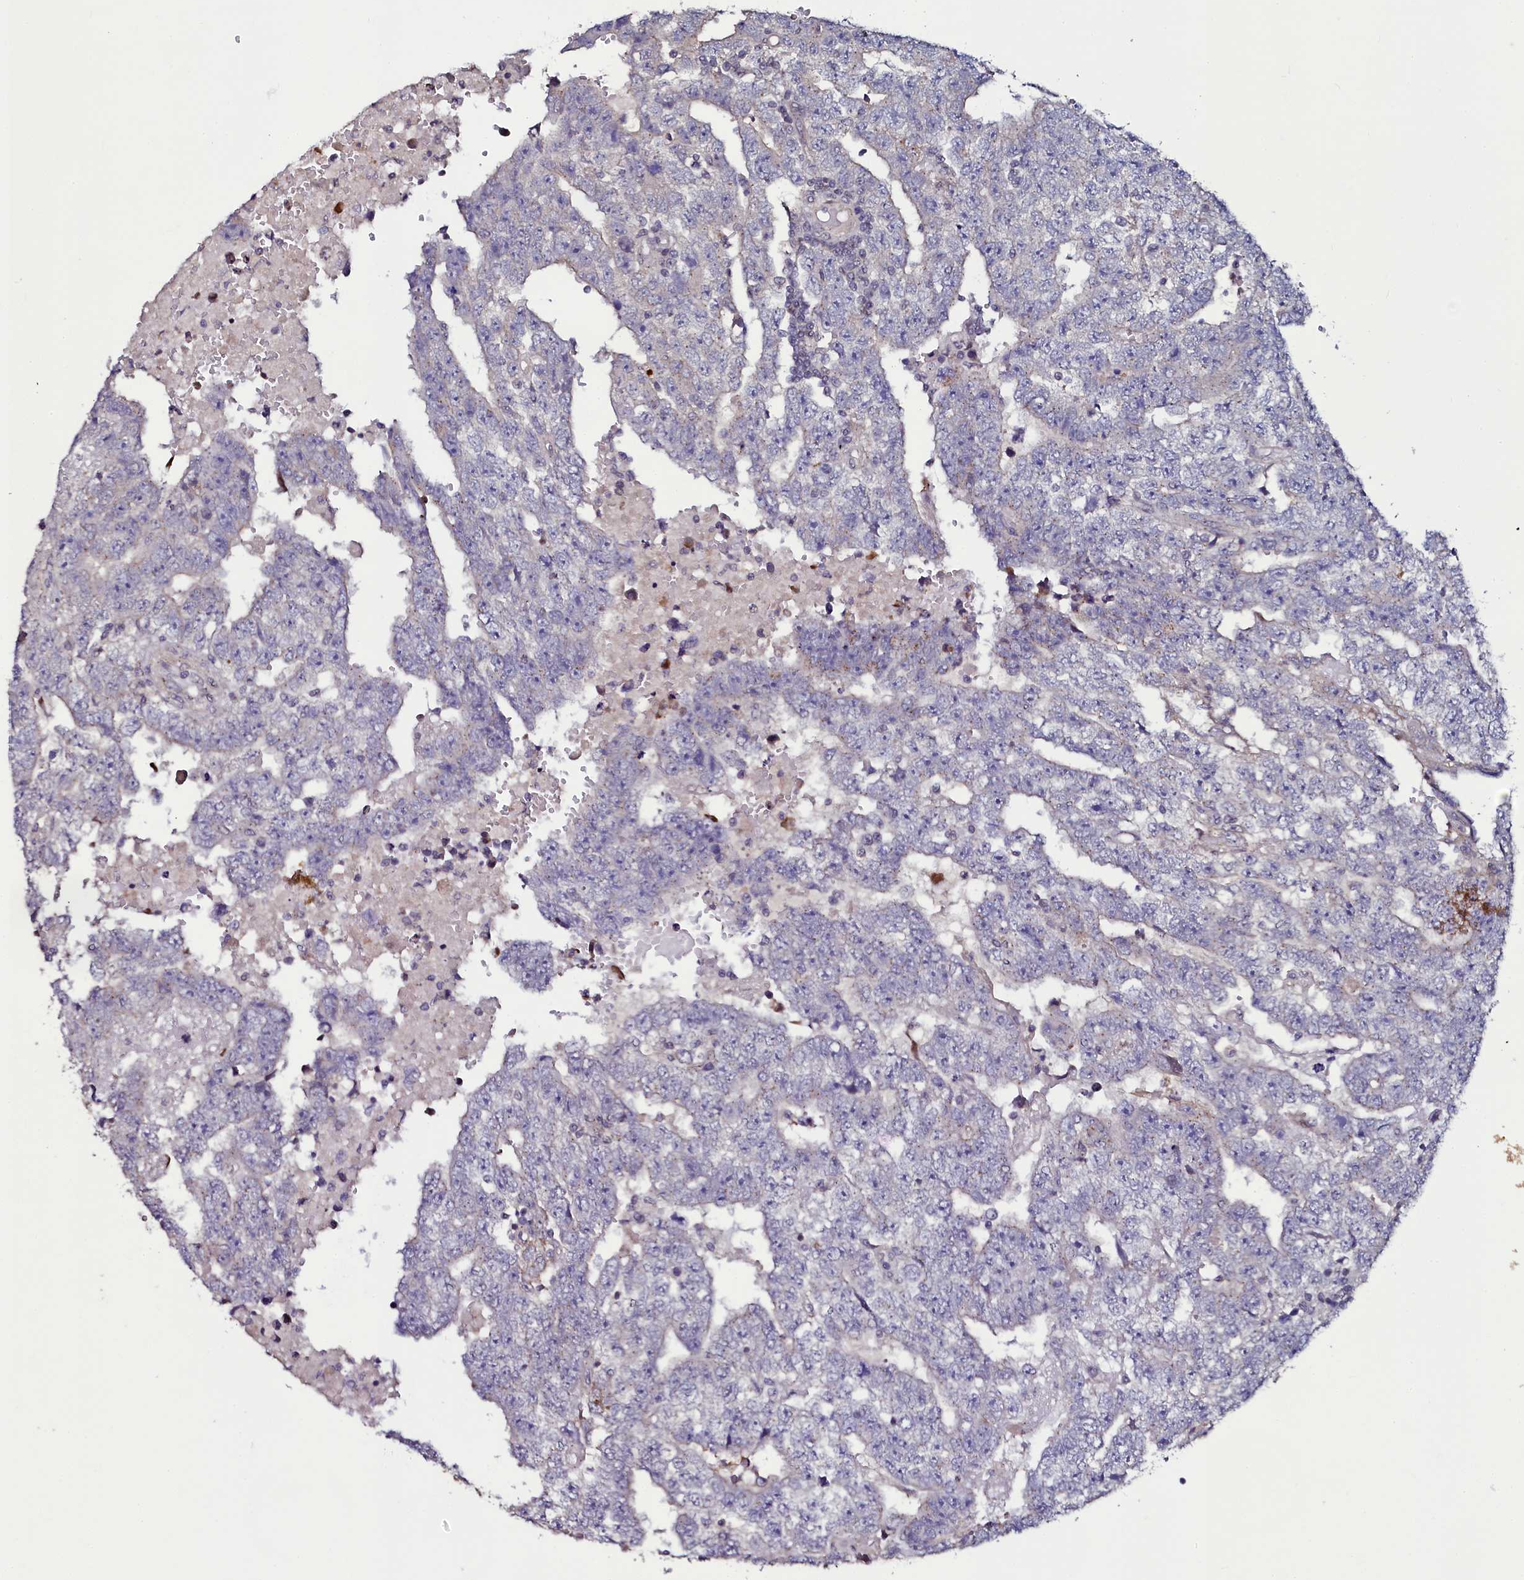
{"staining": {"intensity": "negative", "quantity": "none", "location": "none"}, "tissue": "testis cancer", "cell_type": "Tumor cells", "image_type": "cancer", "snomed": [{"axis": "morphology", "description": "Carcinoma, Embryonal, NOS"}, {"axis": "topography", "description": "Testis"}], "caption": "DAB (3,3'-diaminobenzidine) immunohistochemical staining of embryonal carcinoma (testis) exhibits no significant expression in tumor cells. (IHC, brightfield microscopy, high magnification).", "gene": "USPL1", "patient": {"sex": "male", "age": 25}}